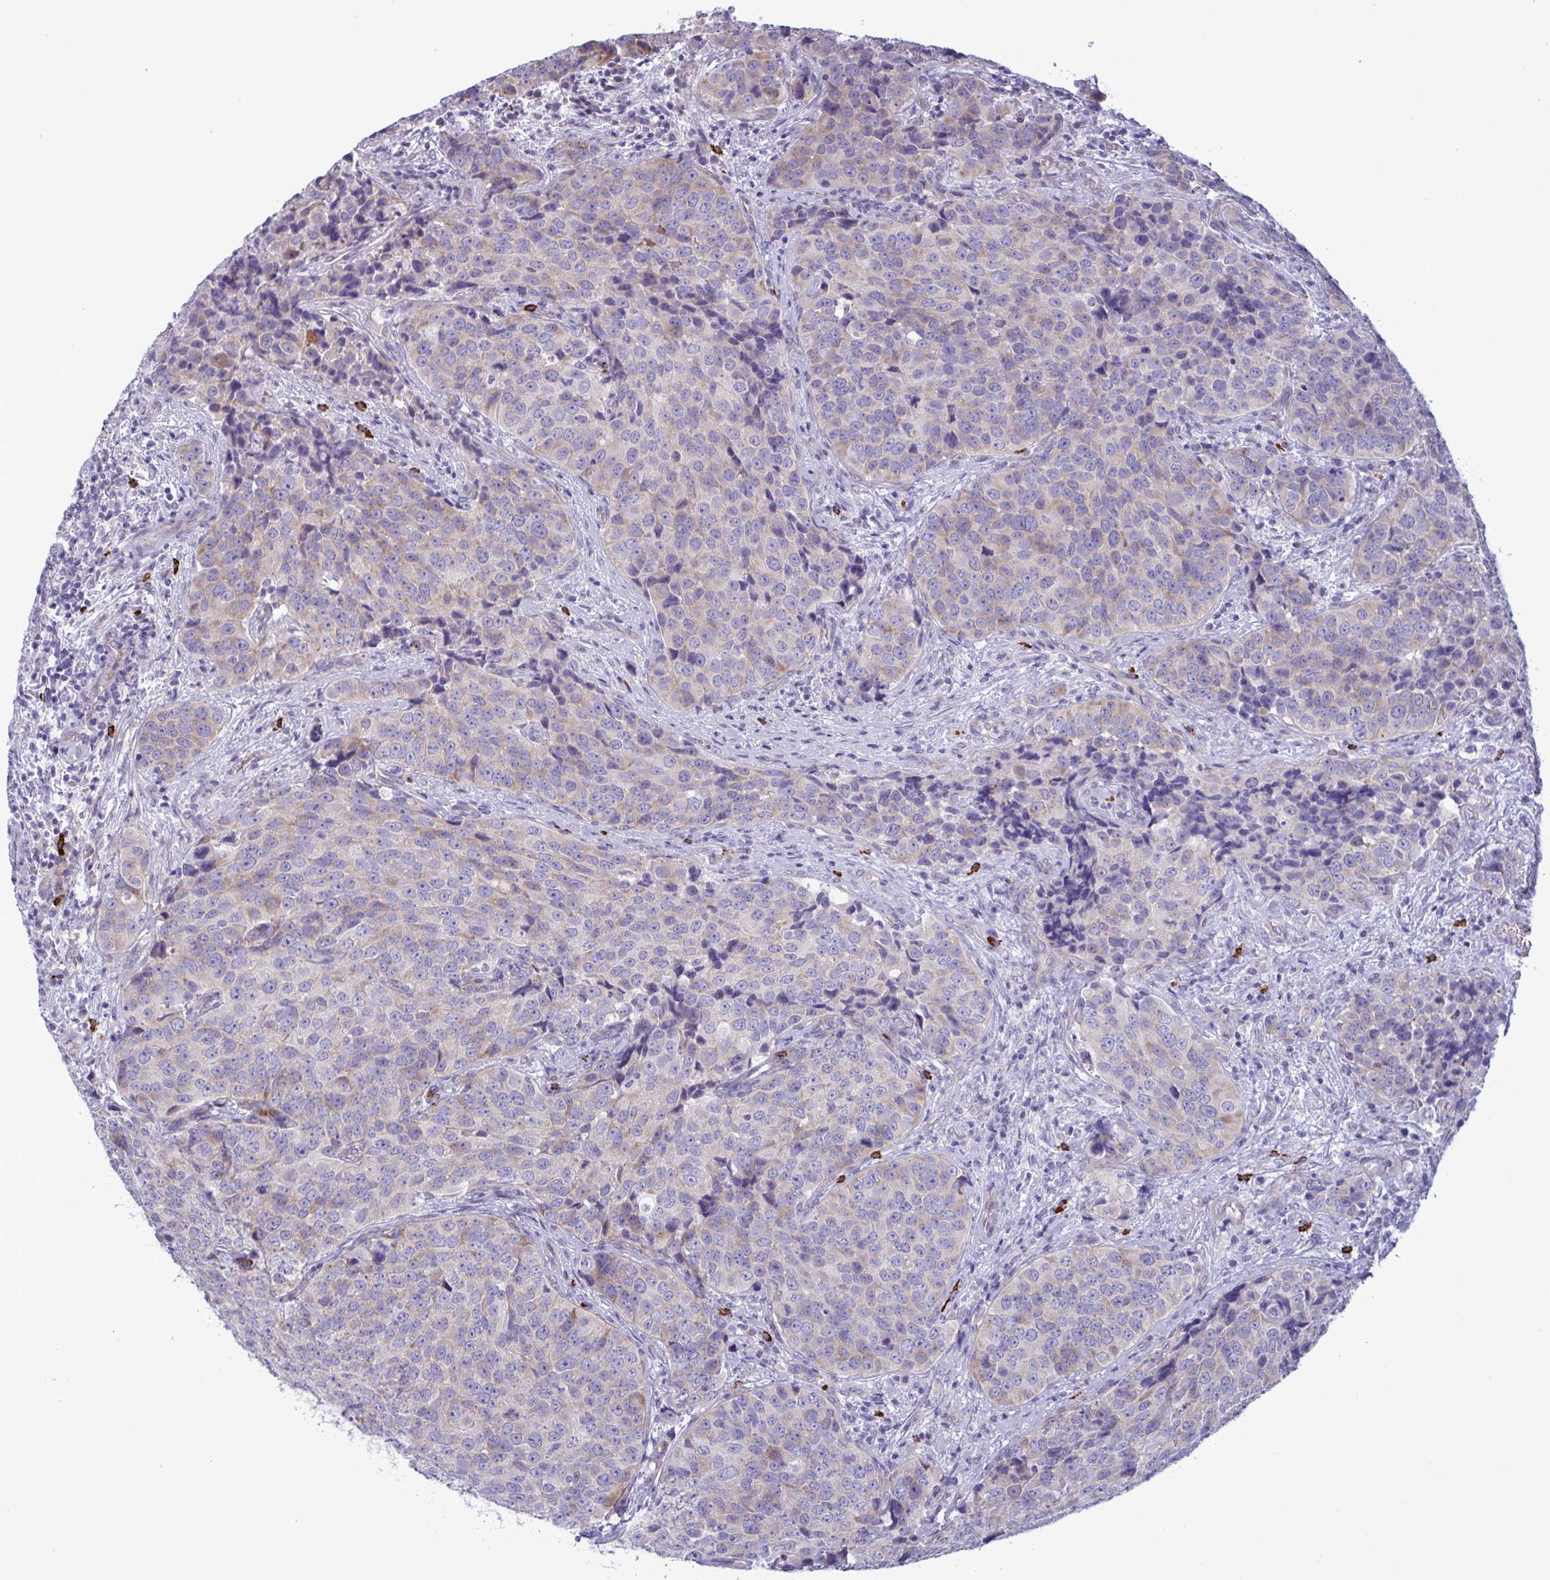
{"staining": {"intensity": "negative", "quantity": "none", "location": "none"}, "tissue": "urothelial cancer", "cell_type": "Tumor cells", "image_type": "cancer", "snomed": [{"axis": "morphology", "description": "Urothelial carcinoma, NOS"}, {"axis": "topography", "description": "Urinary bladder"}], "caption": "Immunohistochemistry (IHC) photomicrograph of neoplastic tissue: transitional cell carcinoma stained with DAB (3,3'-diaminobenzidine) shows no significant protein staining in tumor cells.", "gene": "ZNF684", "patient": {"sex": "male", "age": 52}}